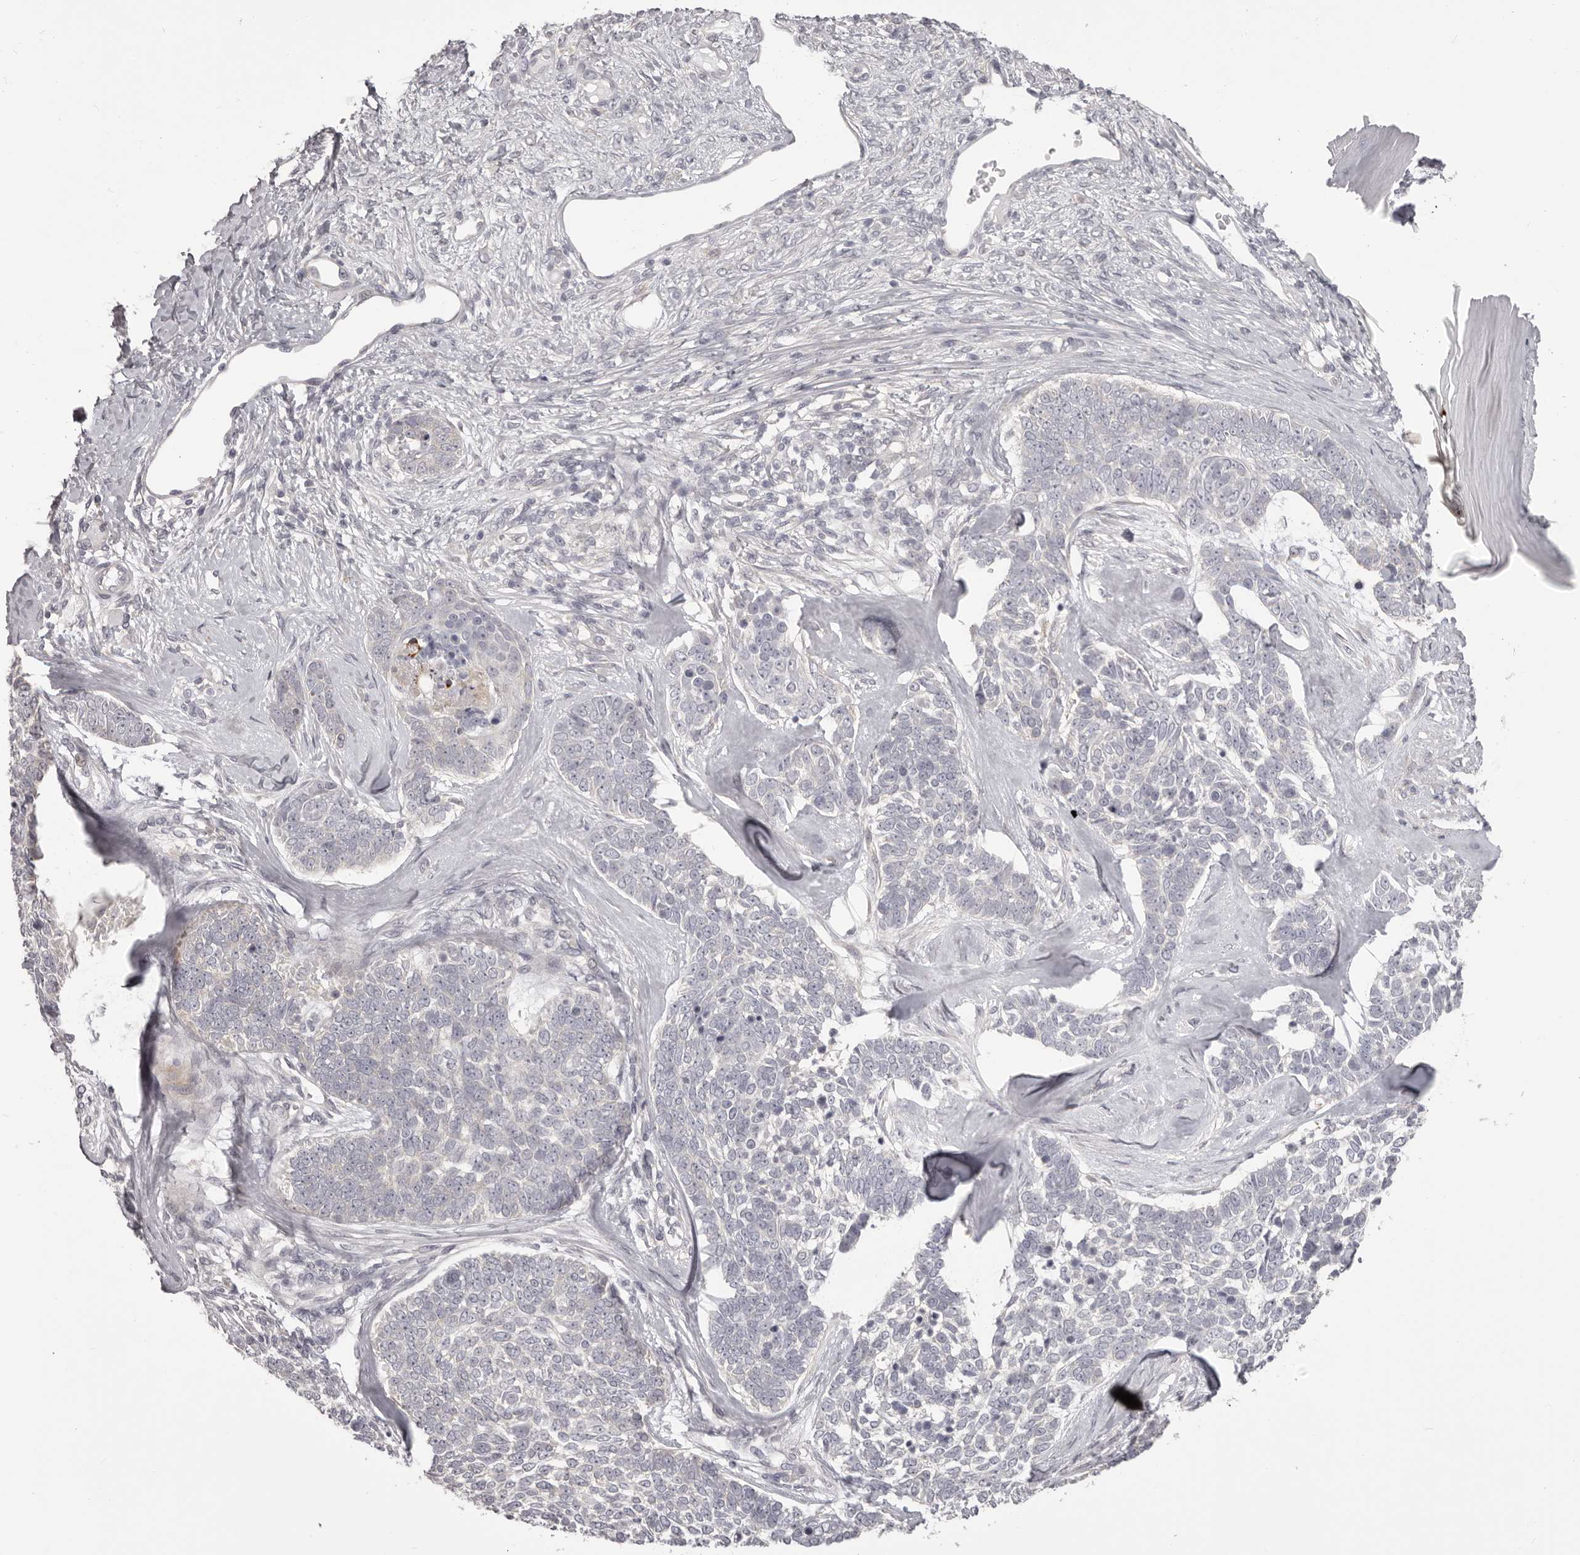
{"staining": {"intensity": "negative", "quantity": "none", "location": "none"}, "tissue": "skin cancer", "cell_type": "Tumor cells", "image_type": "cancer", "snomed": [{"axis": "morphology", "description": "Basal cell carcinoma"}, {"axis": "topography", "description": "Skin"}], "caption": "Human basal cell carcinoma (skin) stained for a protein using immunohistochemistry reveals no staining in tumor cells.", "gene": "OTUD3", "patient": {"sex": "female", "age": 81}}